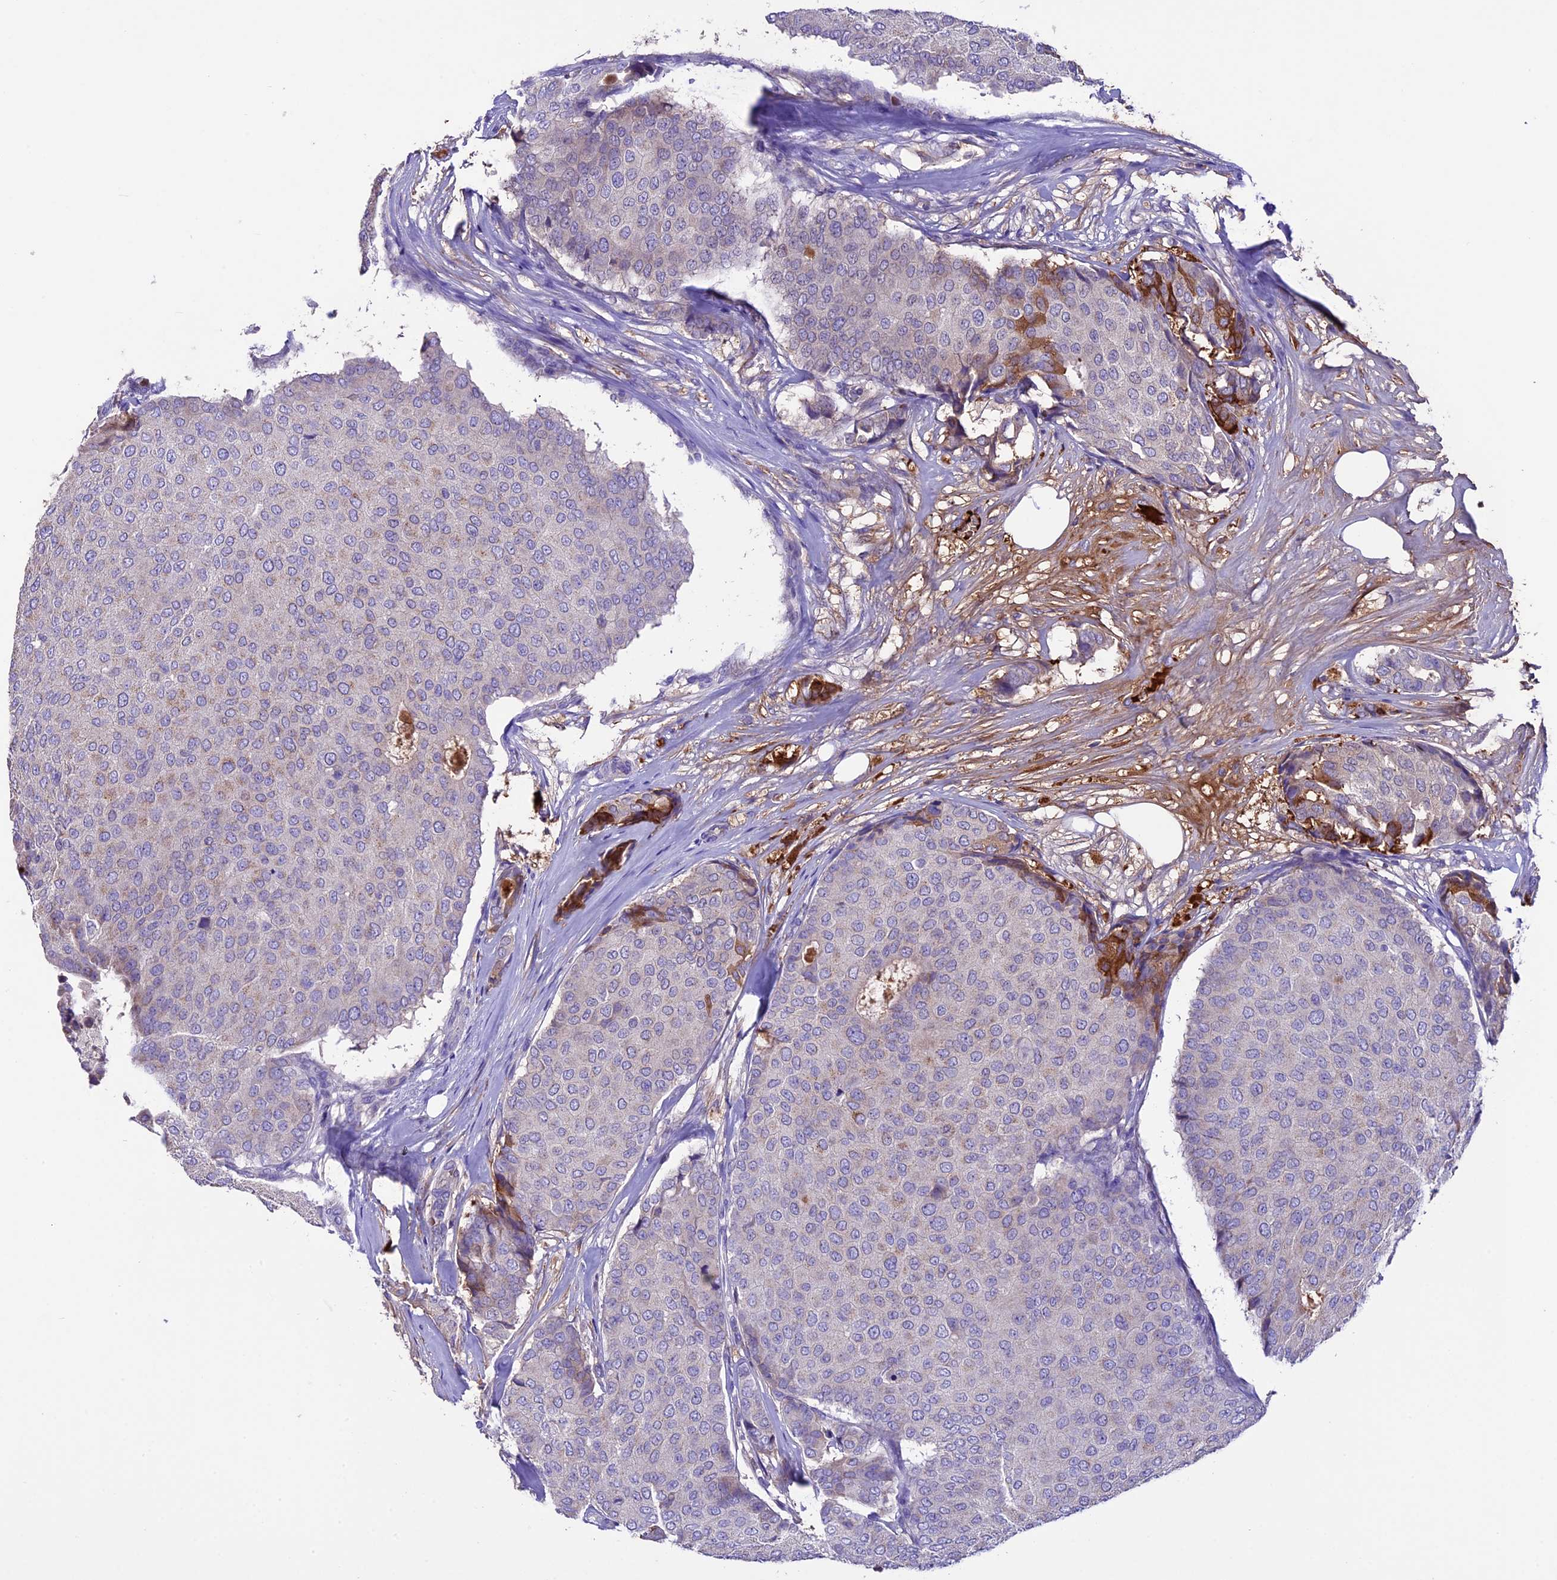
{"staining": {"intensity": "moderate", "quantity": "<25%", "location": "cytoplasmic/membranous"}, "tissue": "breast cancer", "cell_type": "Tumor cells", "image_type": "cancer", "snomed": [{"axis": "morphology", "description": "Duct carcinoma"}, {"axis": "topography", "description": "Breast"}], "caption": "A brown stain highlights moderate cytoplasmic/membranous expression of a protein in intraductal carcinoma (breast) tumor cells. (brown staining indicates protein expression, while blue staining denotes nuclei).", "gene": "TCP11L2", "patient": {"sex": "female", "age": 75}}